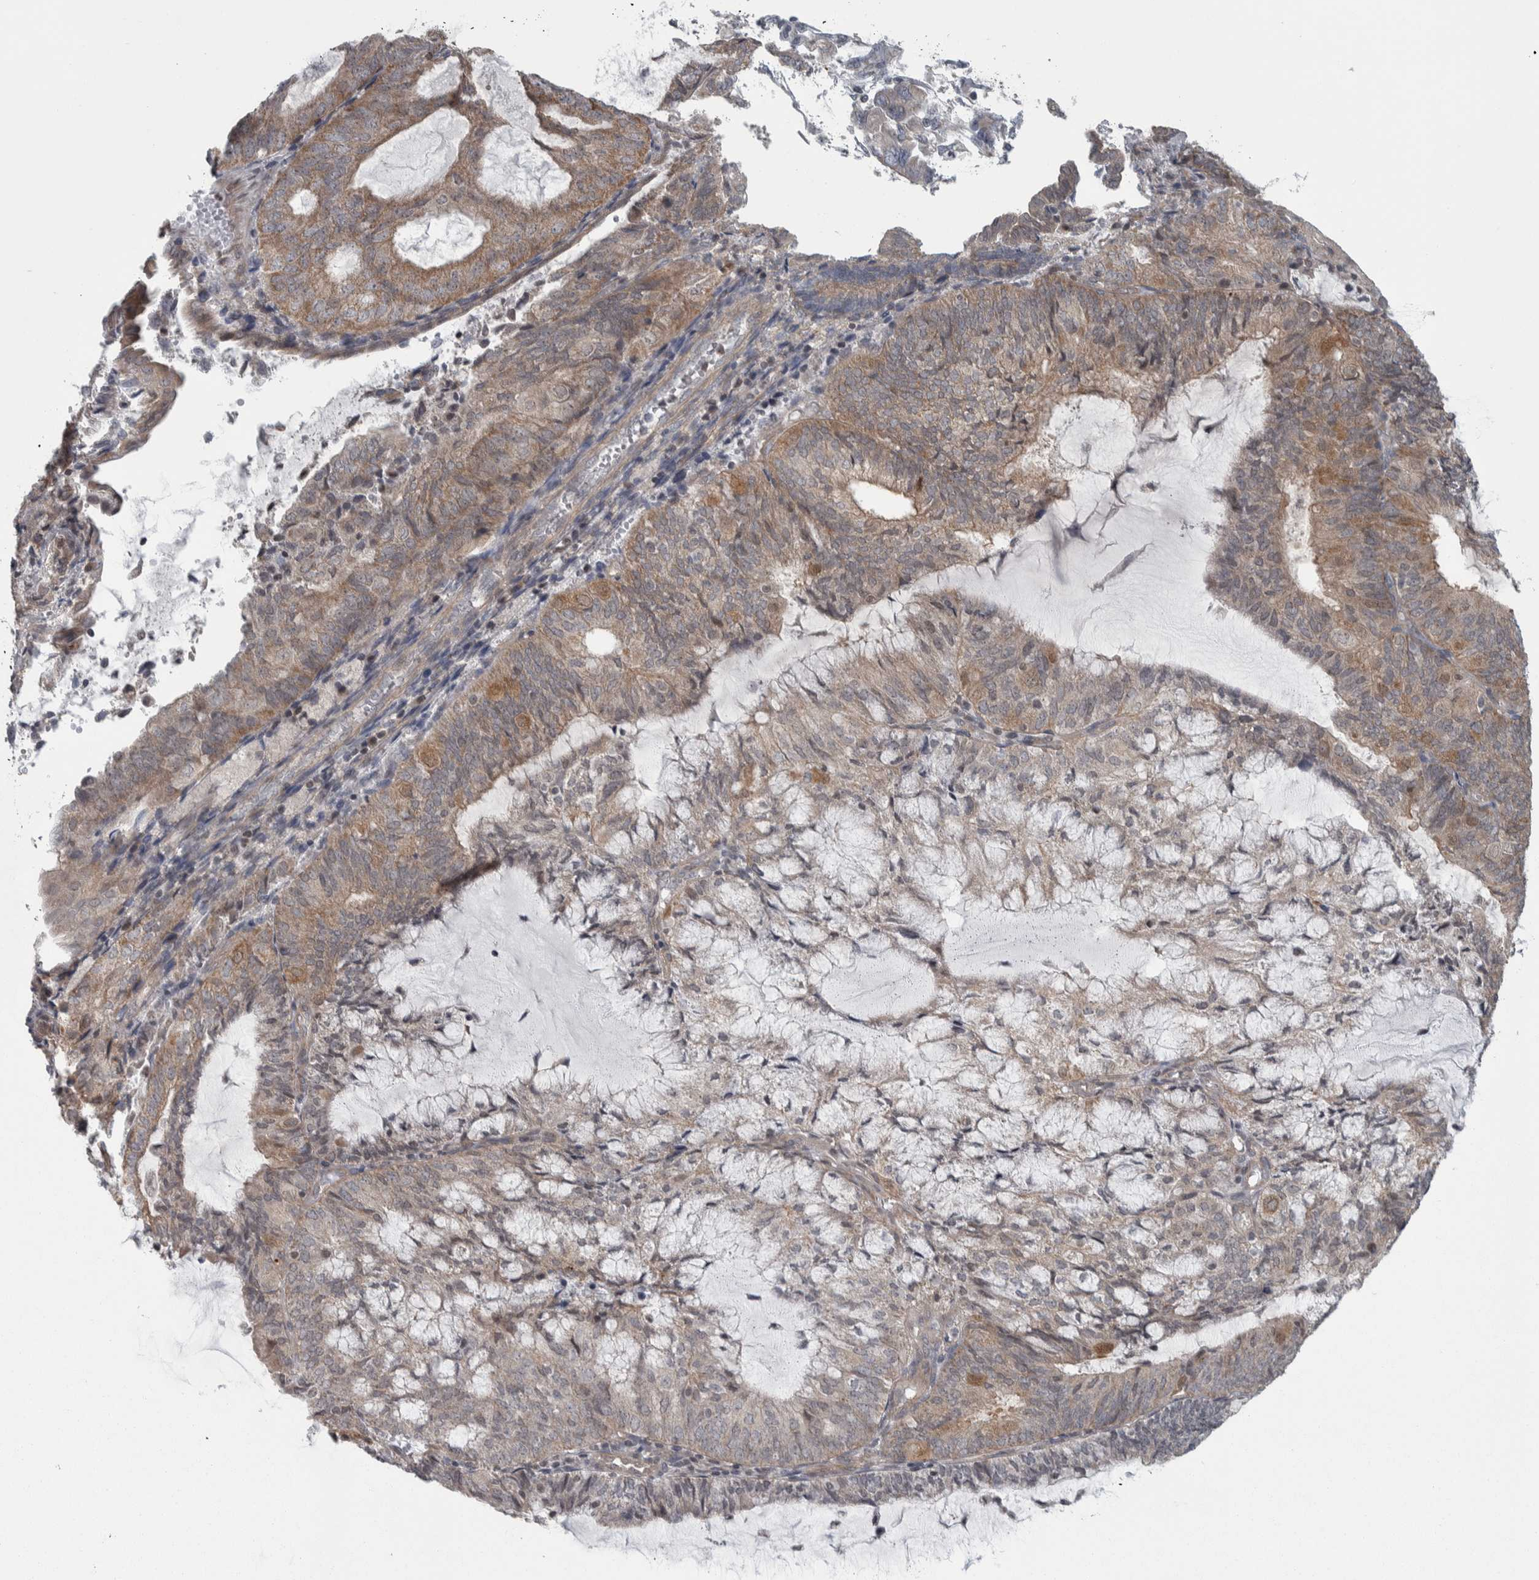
{"staining": {"intensity": "moderate", "quantity": ">75%", "location": "cytoplasmic/membranous"}, "tissue": "endometrial cancer", "cell_type": "Tumor cells", "image_type": "cancer", "snomed": [{"axis": "morphology", "description": "Adenocarcinoma, NOS"}, {"axis": "topography", "description": "Endometrium"}], "caption": "Immunohistochemical staining of human endometrial adenocarcinoma reveals medium levels of moderate cytoplasmic/membranous expression in about >75% of tumor cells. (IHC, brightfield microscopy, high magnification).", "gene": "CWC27", "patient": {"sex": "female", "age": 81}}